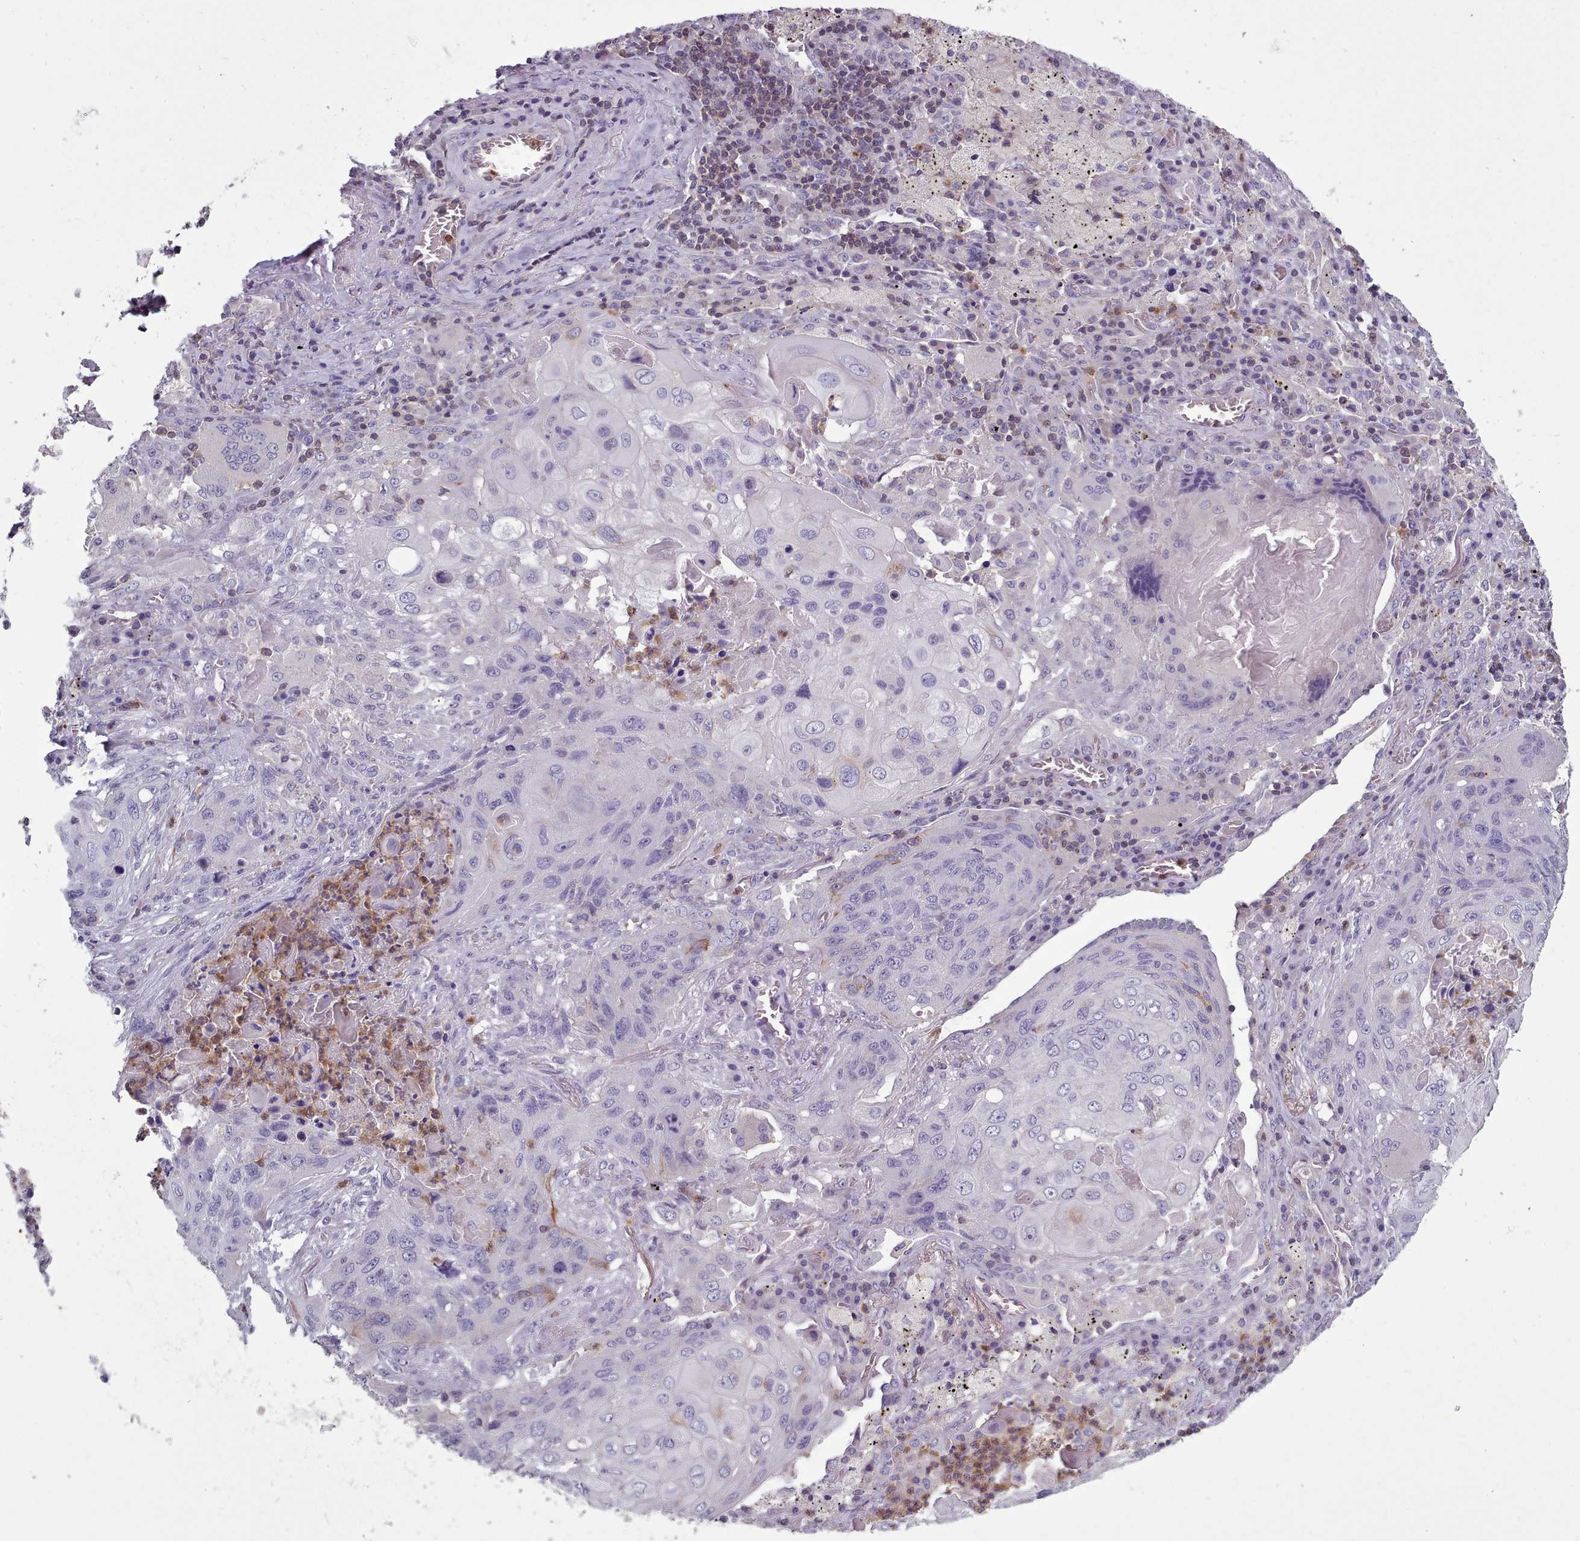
{"staining": {"intensity": "strong", "quantity": "<25%", "location": "cytoplasmic/membranous"}, "tissue": "lung cancer", "cell_type": "Tumor cells", "image_type": "cancer", "snomed": [{"axis": "morphology", "description": "Squamous cell carcinoma, NOS"}, {"axis": "topography", "description": "Lung"}], "caption": "There is medium levels of strong cytoplasmic/membranous positivity in tumor cells of lung cancer, as demonstrated by immunohistochemical staining (brown color).", "gene": "RAC2", "patient": {"sex": "female", "age": 63}}